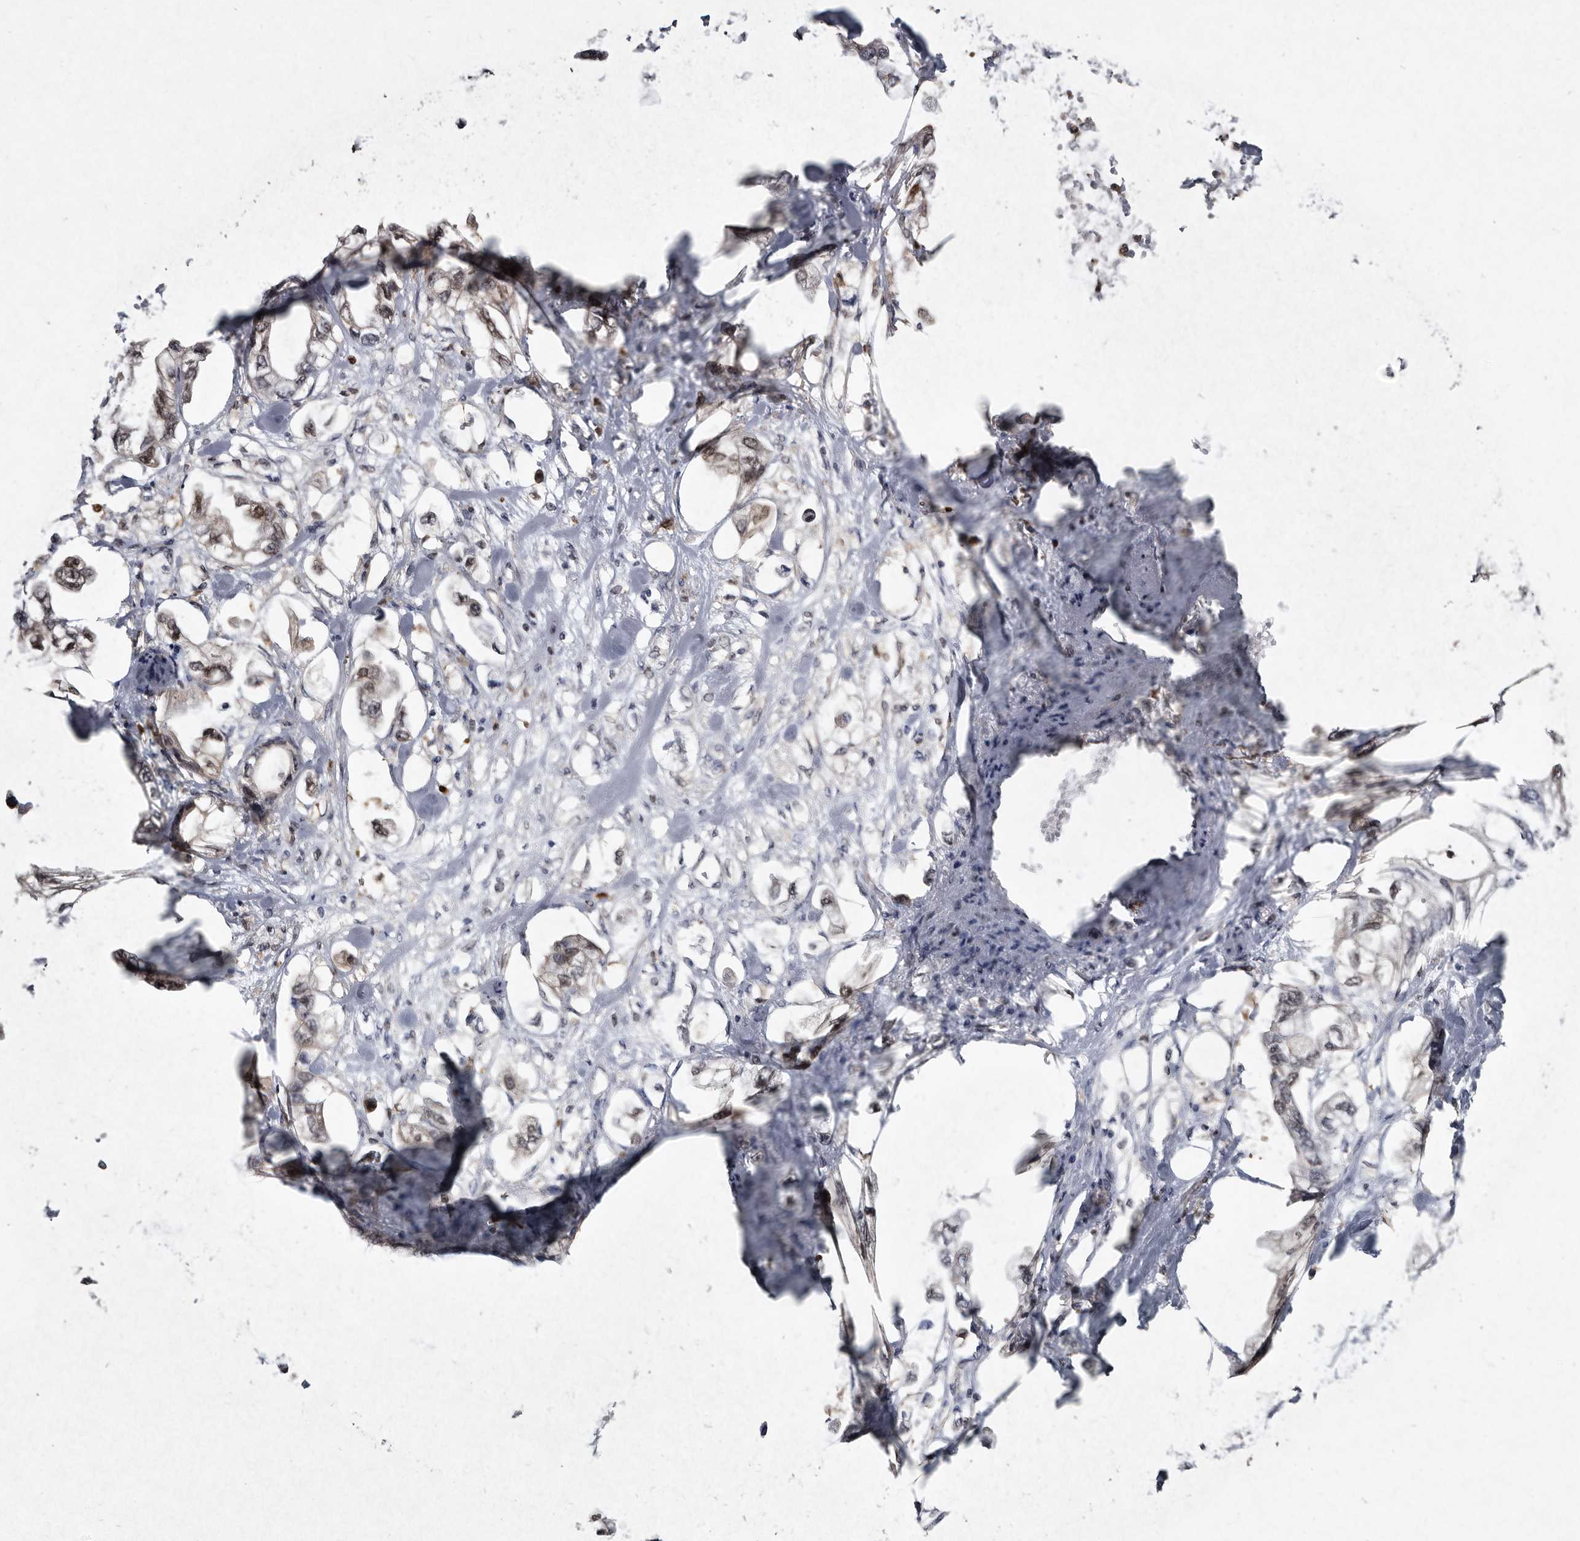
{"staining": {"intensity": "moderate", "quantity": "25%-75%", "location": "nuclear"}, "tissue": "stomach cancer", "cell_type": "Tumor cells", "image_type": "cancer", "snomed": [{"axis": "morphology", "description": "Normal tissue, NOS"}, {"axis": "morphology", "description": "Adenocarcinoma, NOS"}, {"axis": "topography", "description": "Stomach"}], "caption": "Immunohistochemical staining of human stomach cancer (adenocarcinoma) reveals moderate nuclear protein positivity in approximately 25%-75% of tumor cells. The staining was performed using DAB (3,3'-diaminobenzidine) to visualize the protein expression in brown, while the nuclei were stained in blue with hematoxylin (Magnification: 20x).", "gene": "SERPINB8", "patient": {"sex": "male", "age": 62}}